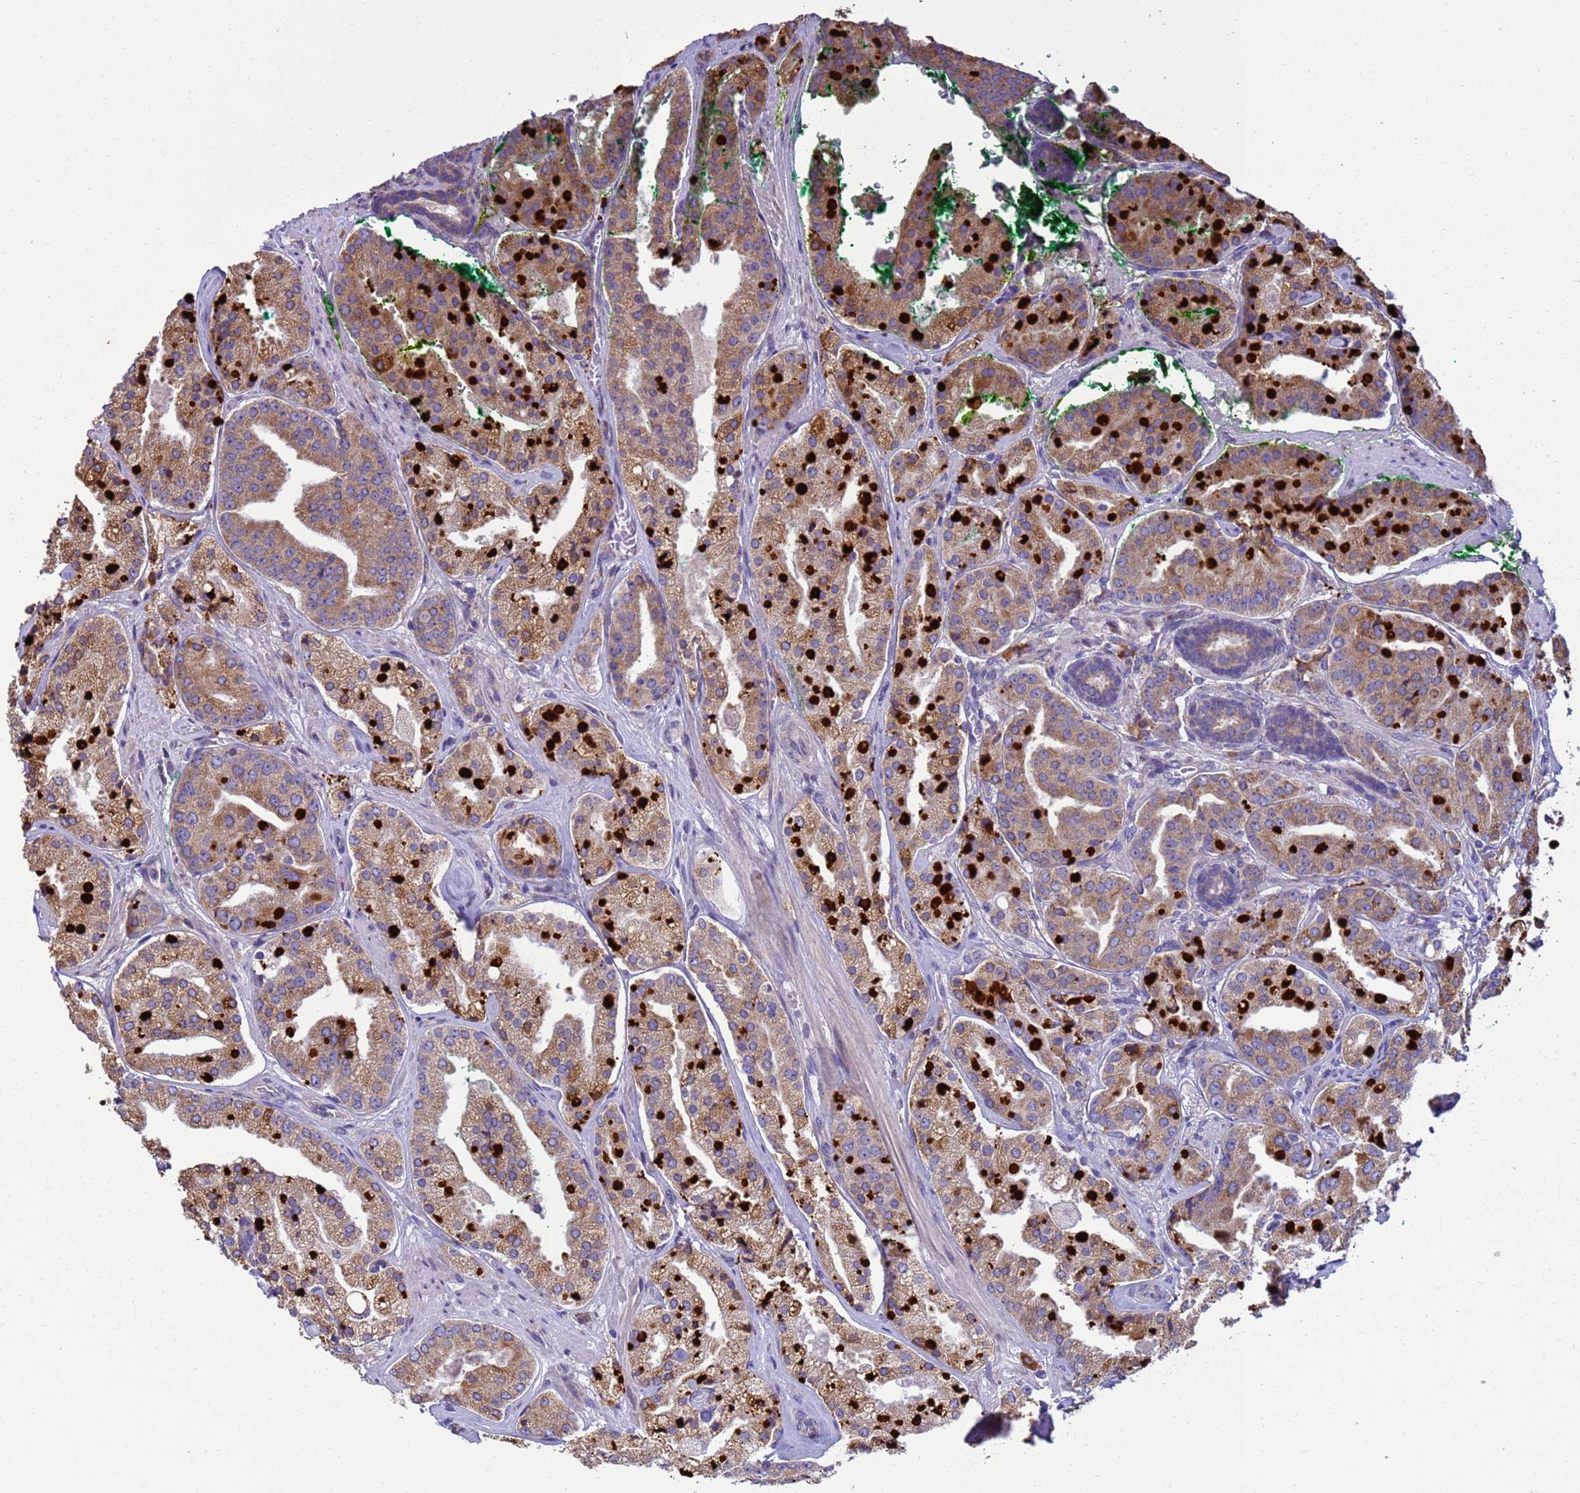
{"staining": {"intensity": "moderate", "quantity": ">75%", "location": "cytoplasmic/membranous"}, "tissue": "prostate cancer", "cell_type": "Tumor cells", "image_type": "cancer", "snomed": [{"axis": "morphology", "description": "Adenocarcinoma, High grade"}, {"axis": "topography", "description": "Prostate"}], "caption": "Prostate cancer (high-grade adenocarcinoma) stained for a protein (brown) demonstrates moderate cytoplasmic/membranous positive expression in about >75% of tumor cells.", "gene": "THAP5", "patient": {"sex": "male", "age": 63}}